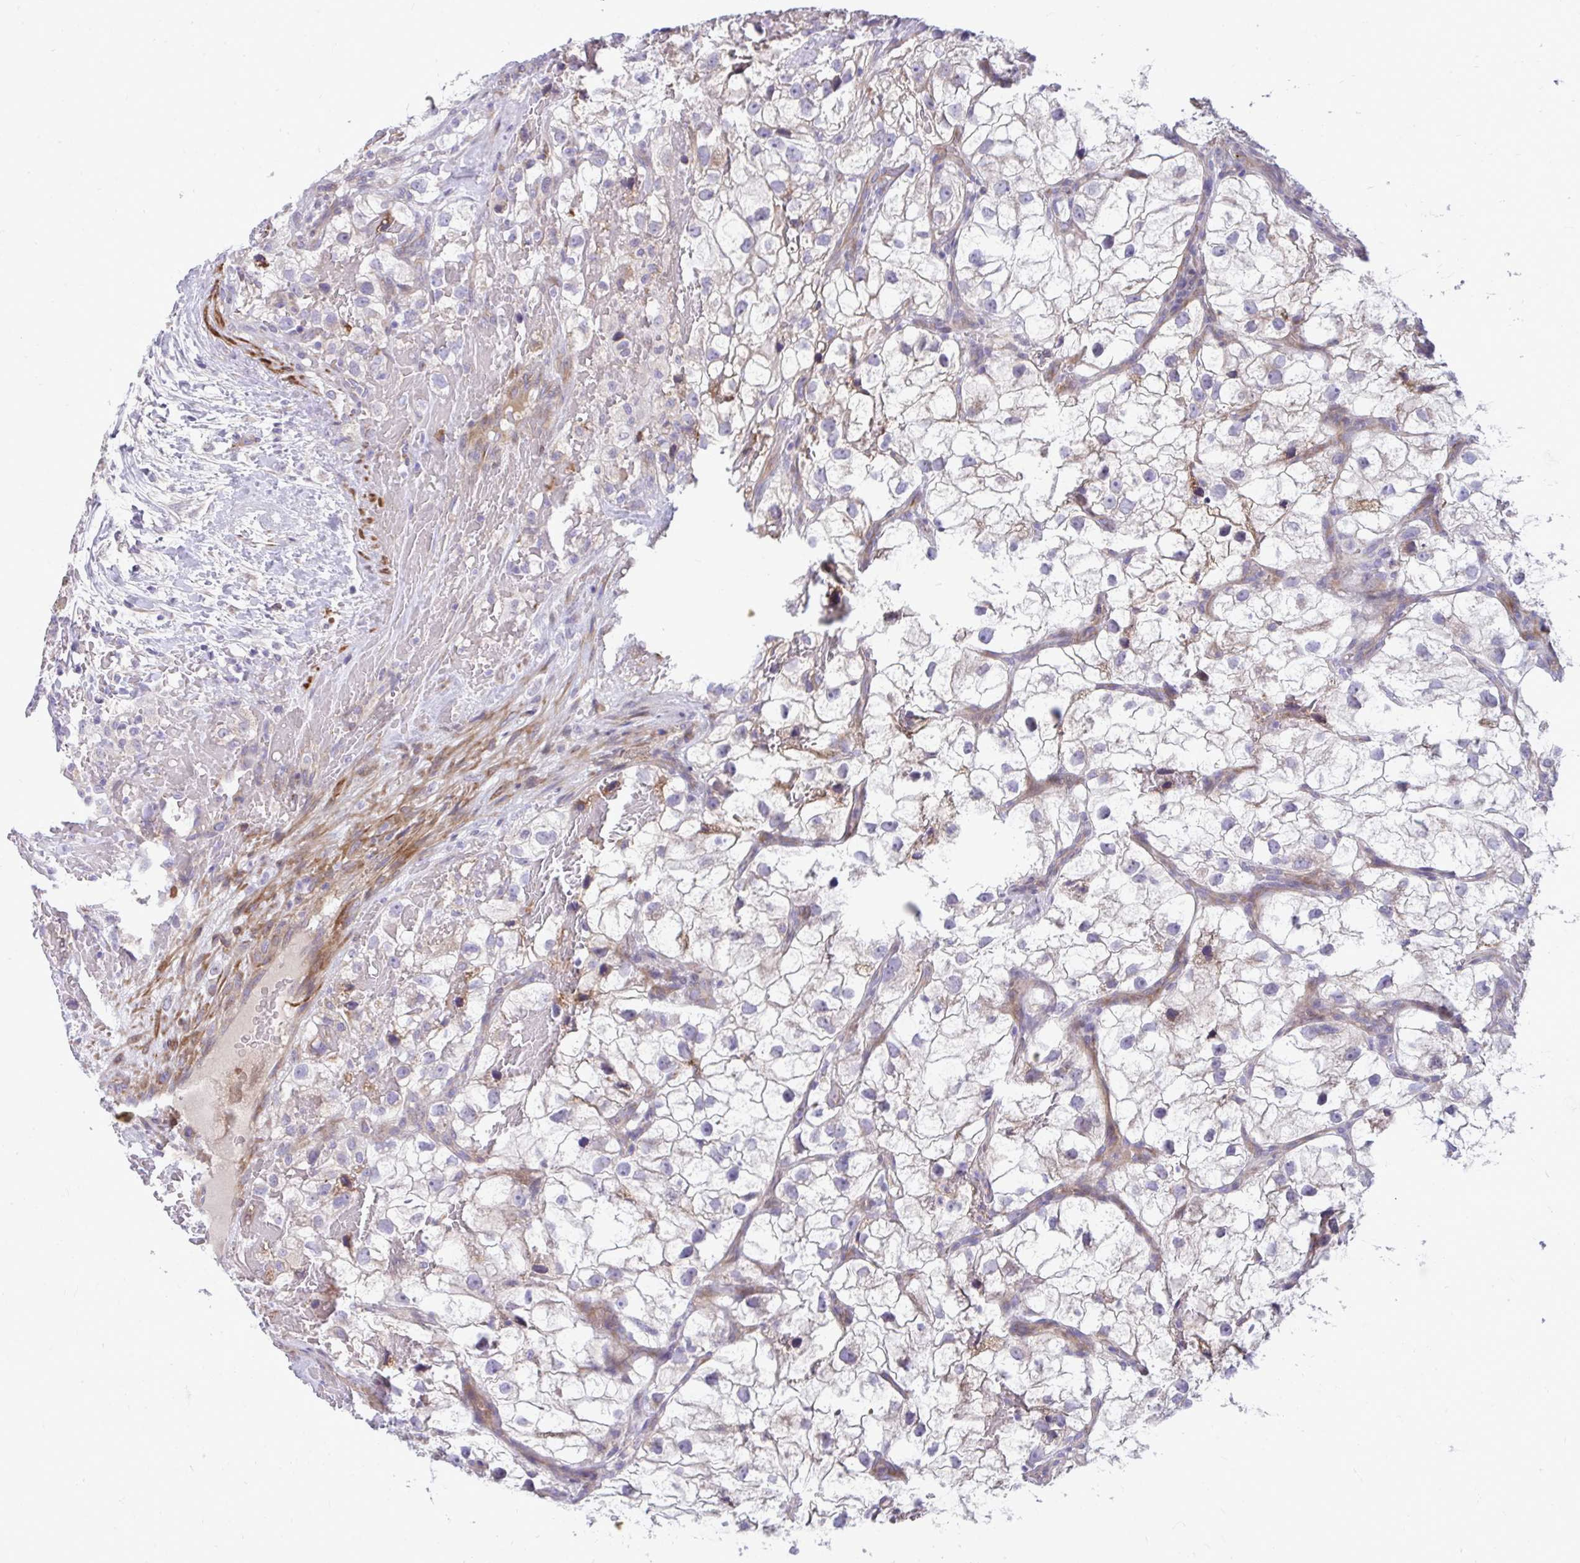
{"staining": {"intensity": "weak", "quantity": "<25%", "location": "cytoplasmic/membranous"}, "tissue": "renal cancer", "cell_type": "Tumor cells", "image_type": "cancer", "snomed": [{"axis": "morphology", "description": "Adenocarcinoma, NOS"}, {"axis": "topography", "description": "Kidney"}], "caption": "Tumor cells are negative for protein expression in human renal cancer.", "gene": "PIGZ", "patient": {"sex": "male", "age": 59}}